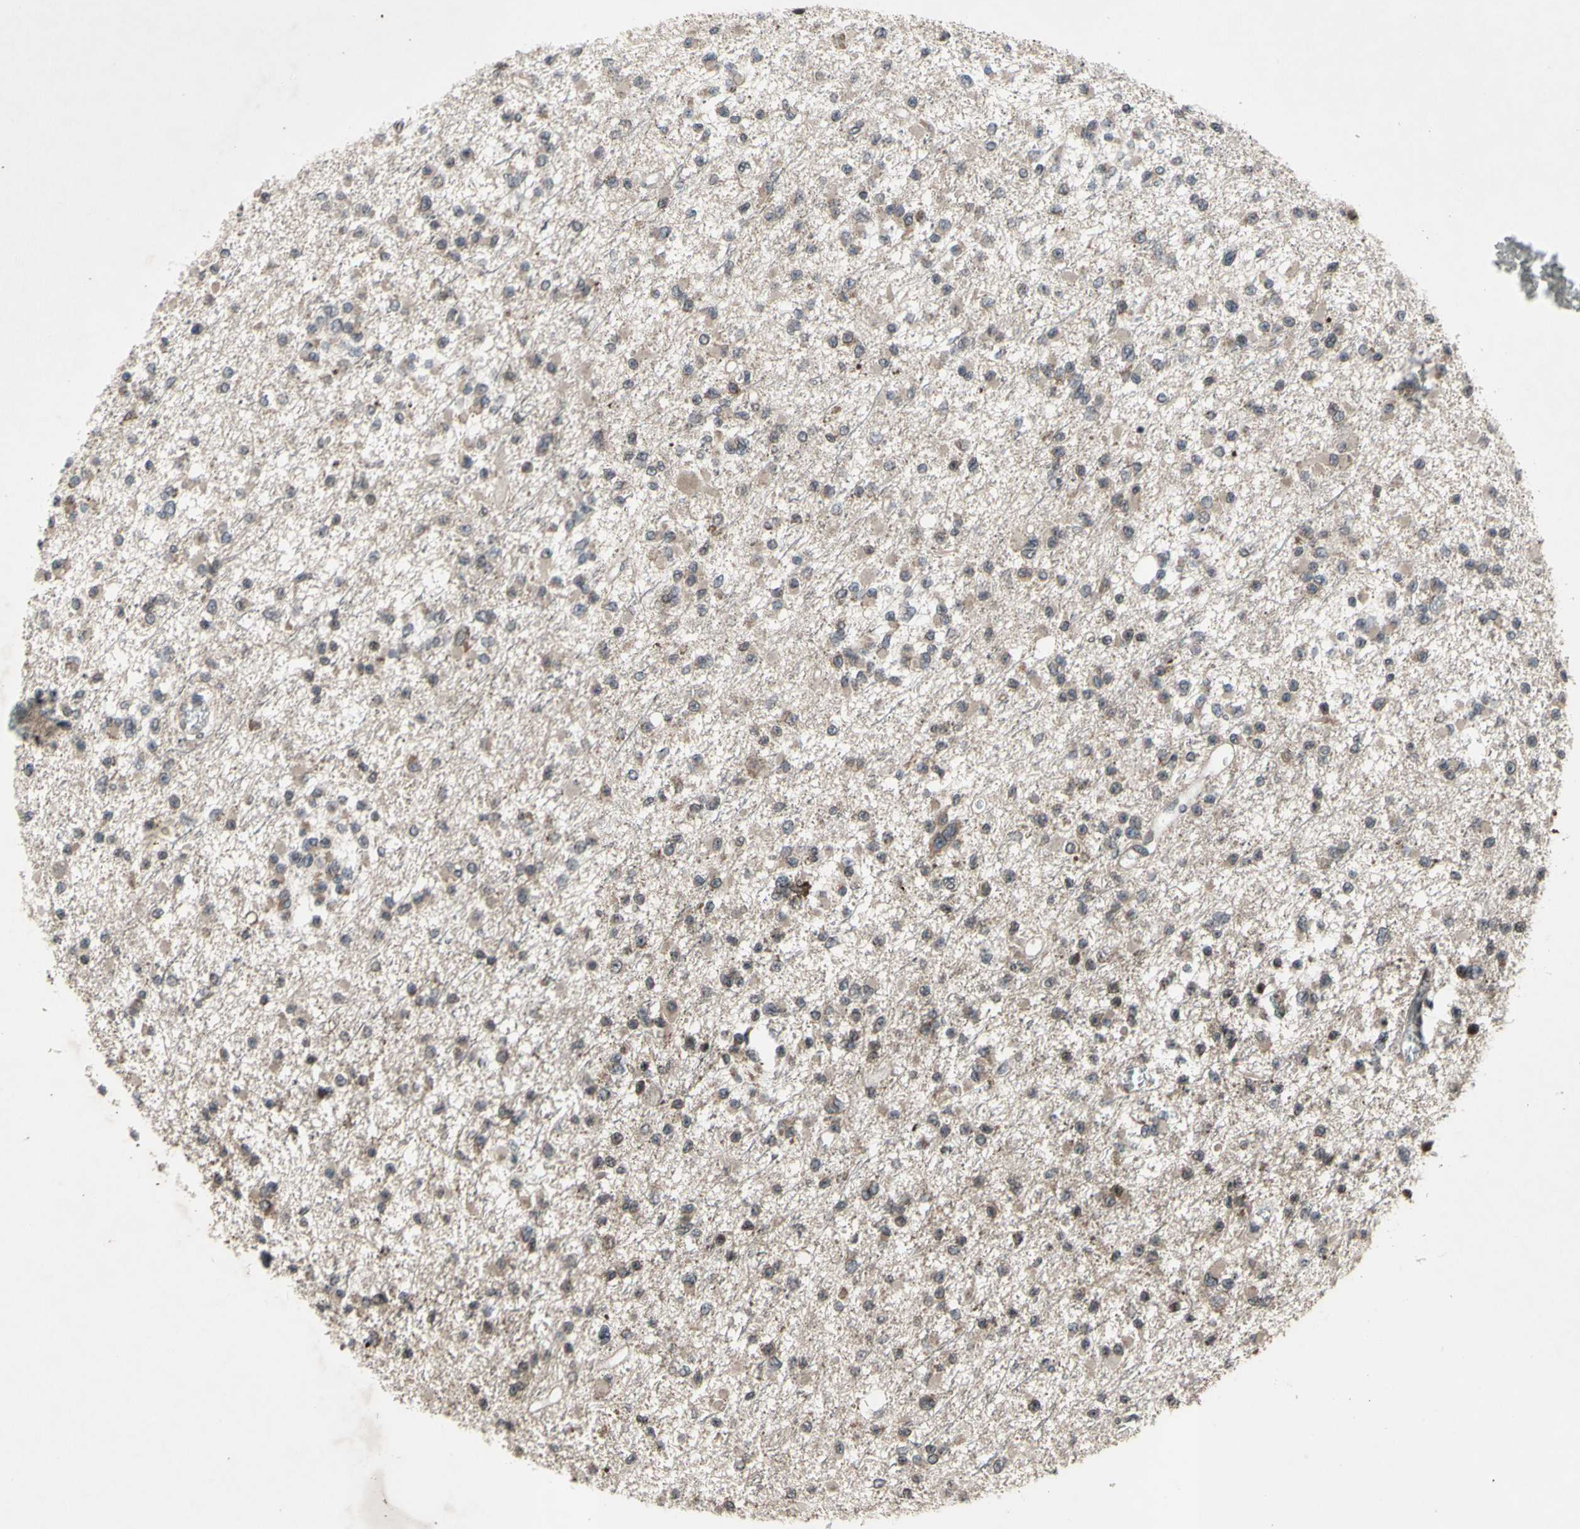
{"staining": {"intensity": "negative", "quantity": "none", "location": "none"}, "tissue": "glioma", "cell_type": "Tumor cells", "image_type": "cancer", "snomed": [{"axis": "morphology", "description": "Glioma, malignant, Low grade"}, {"axis": "topography", "description": "Brain"}], "caption": "Tumor cells are negative for protein expression in human malignant low-grade glioma. (Brightfield microscopy of DAB immunohistochemistry at high magnification).", "gene": "XPO1", "patient": {"sex": "female", "age": 22}}